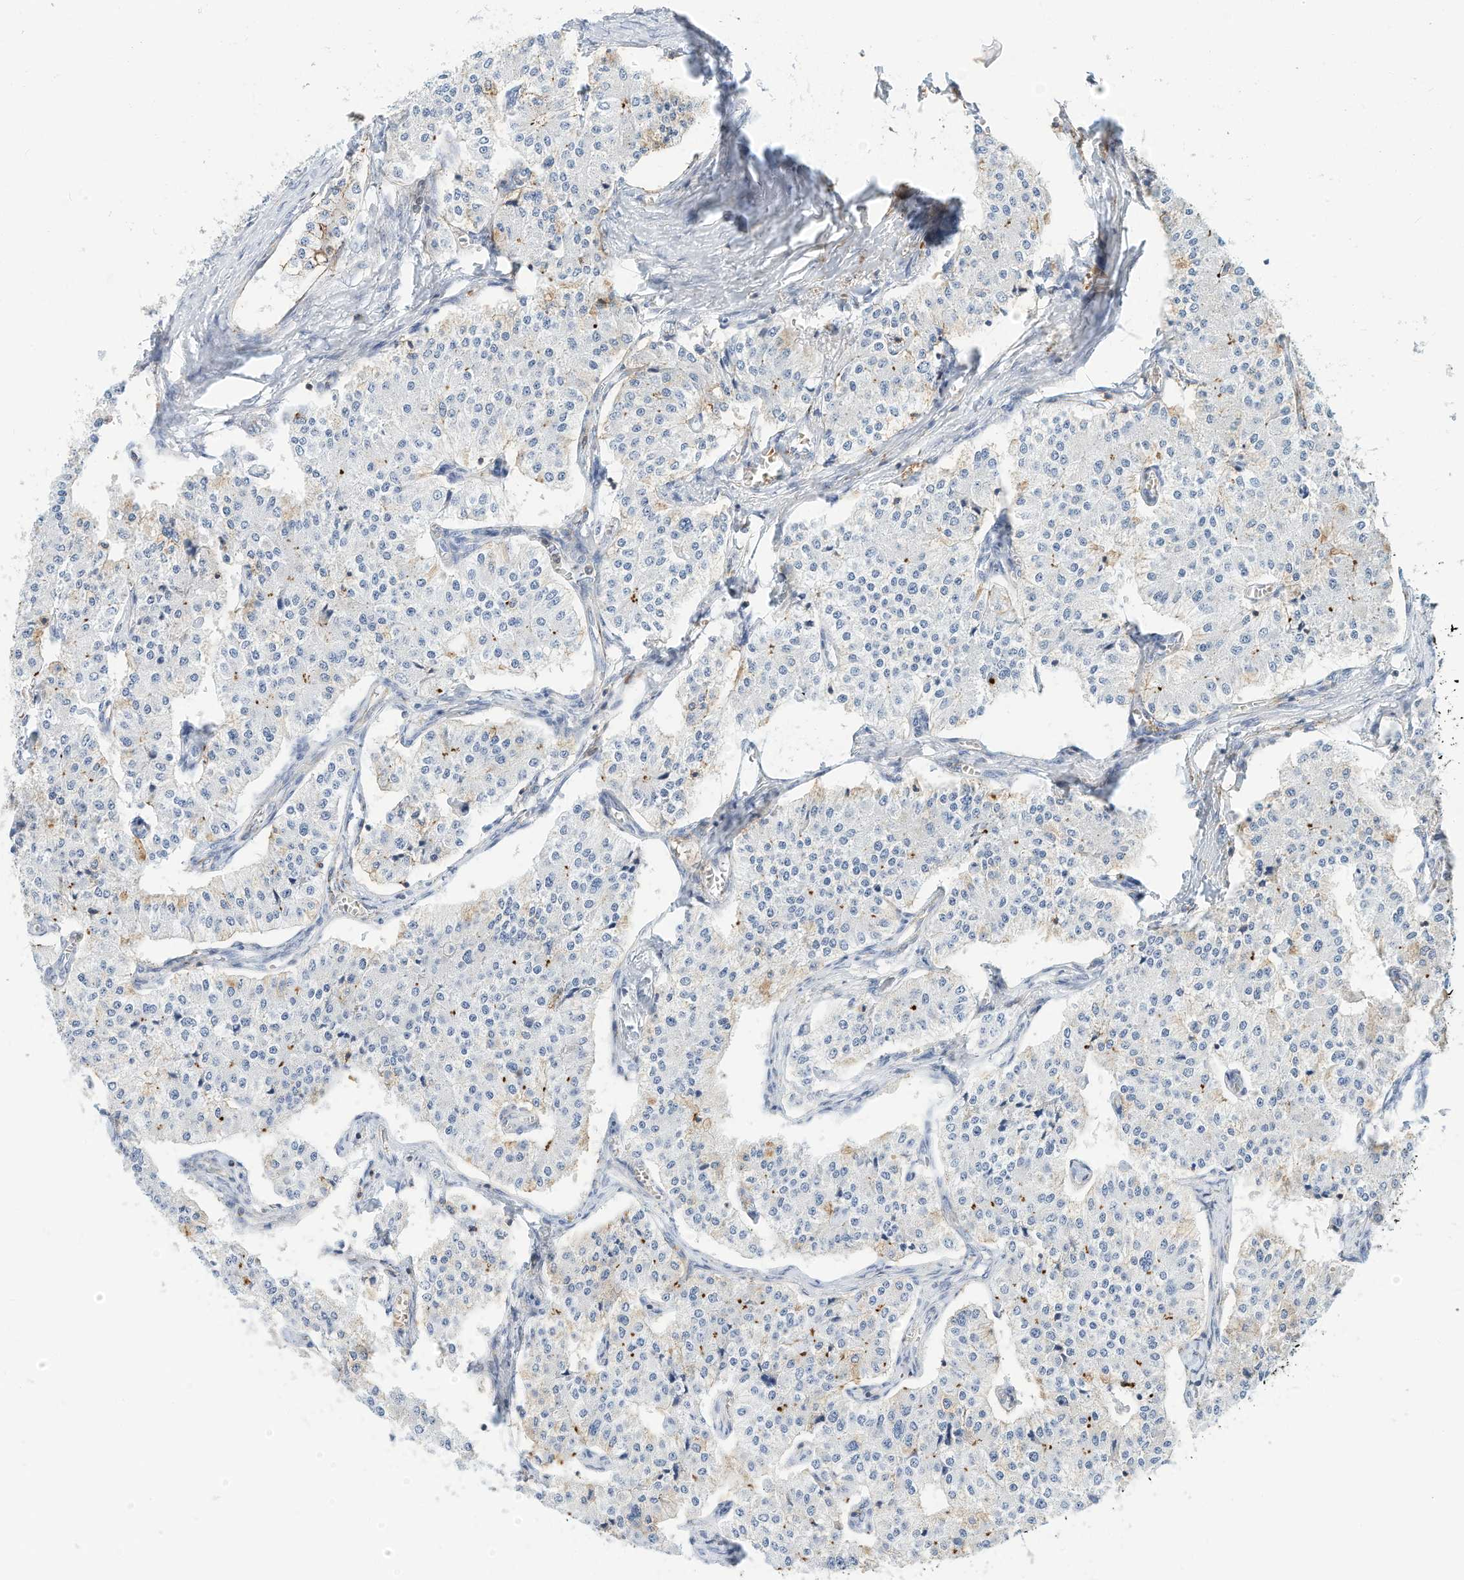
{"staining": {"intensity": "negative", "quantity": "none", "location": "none"}, "tissue": "carcinoid", "cell_type": "Tumor cells", "image_type": "cancer", "snomed": [{"axis": "morphology", "description": "Carcinoid, malignant, NOS"}, {"axis": "topography", "description": "Colon"}], "caption": "An image of carcinoid stained for a protein exhibits no brown staining in tumor cells.", "gene": "TXNDC9", "patient": {"sex": "female", "age": 52}}